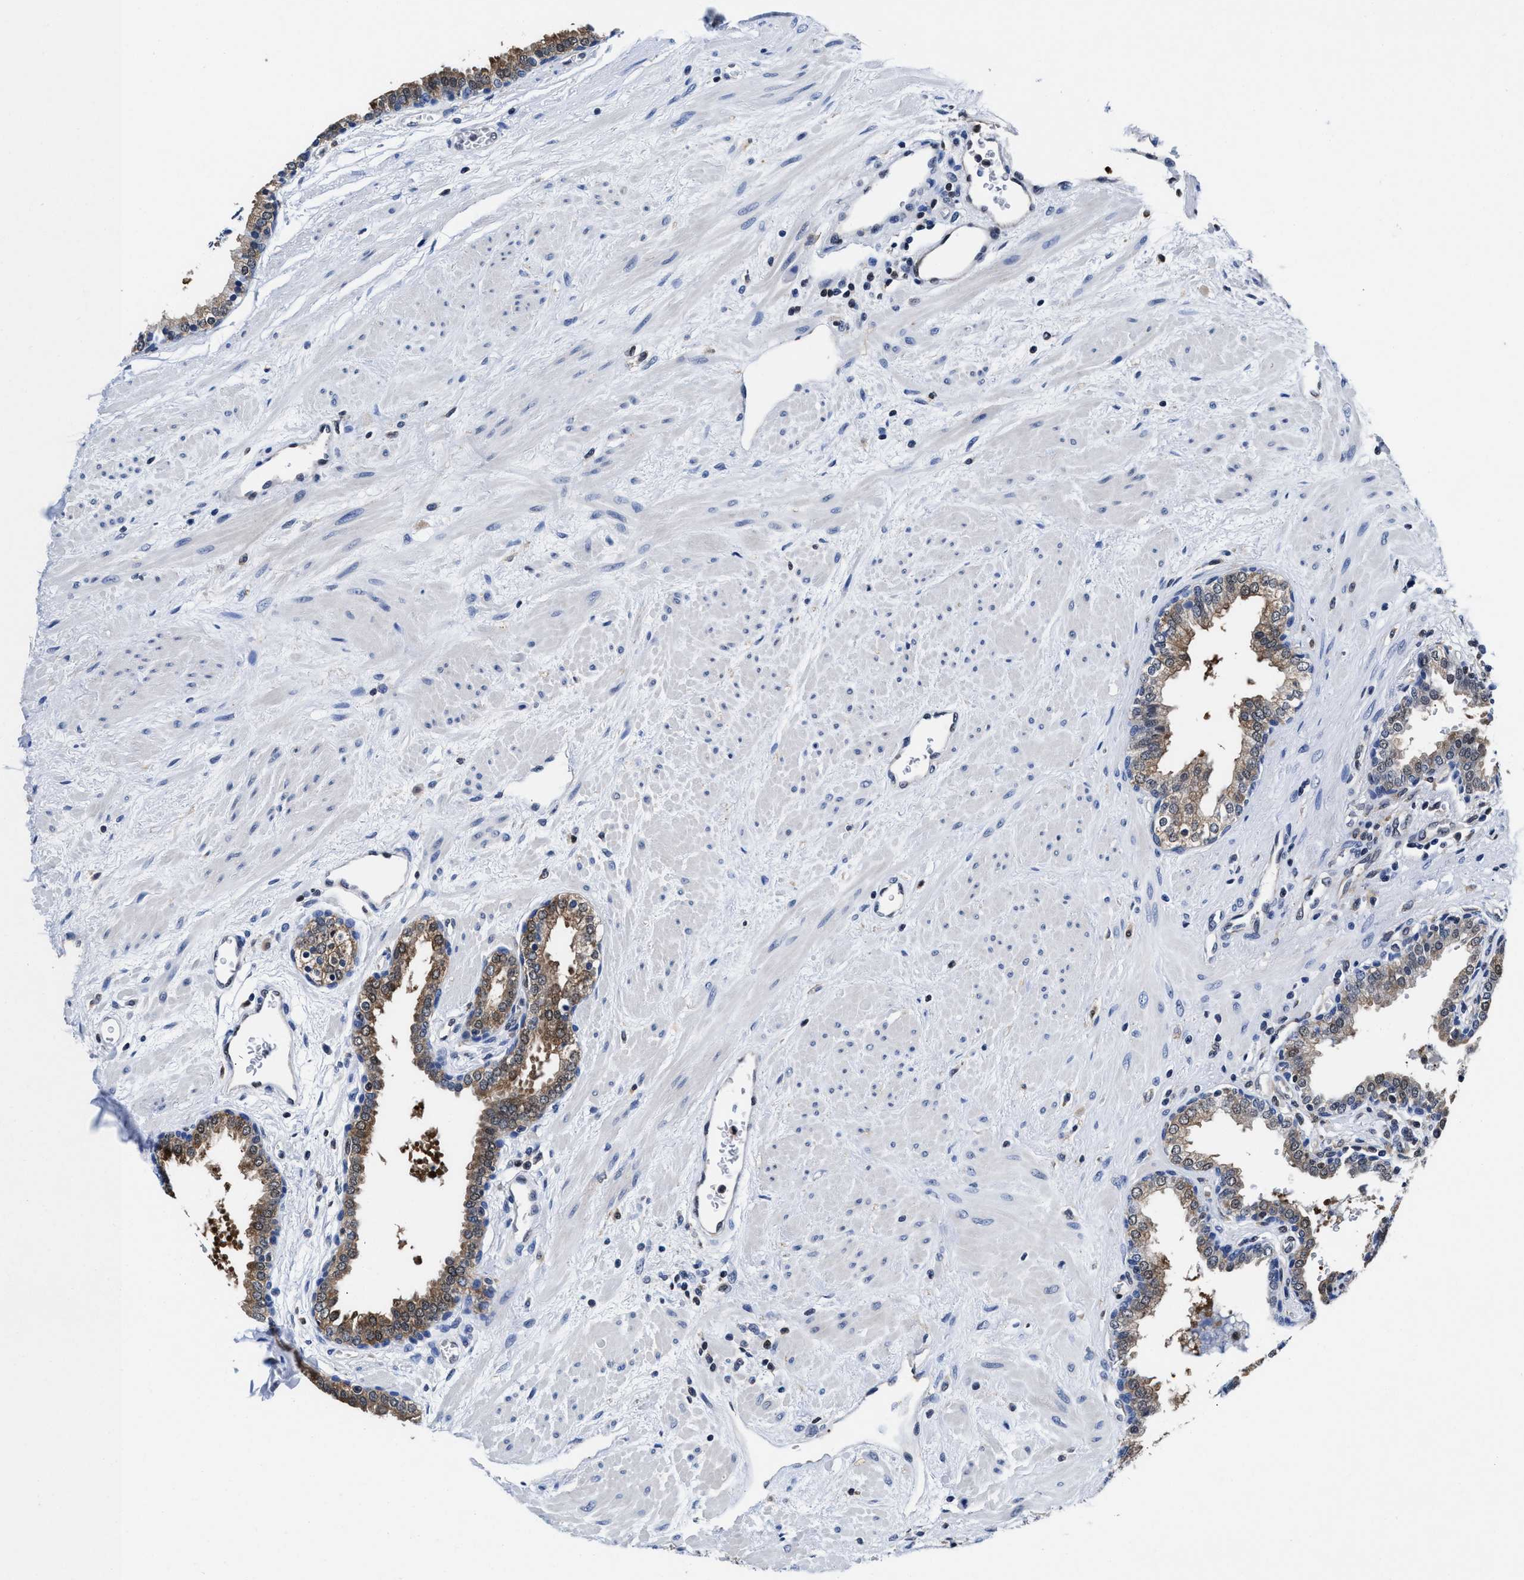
{"staining": {"intensity": "strong", "quantity": ">75%", "location": "cytoplasmic/membranous"}, "tissue": "prostate", "cell_type": "Glandular cells", "image_type": "normal", "snomed": [{"axis": "morphology", "description": "Normal tissue, NOS"}, {"axis": "topography", "description": "Prostate"}], "caption": "Protein staining reveals strong cytoplasmic/membranous positivity in approximately >75% of glandular cells in unremarkable prostate. (DAB (3,3'-diaminobenzidine) = brown stain, brightfield microscopy at high magnification).", "gene": "ACLY", "patient": {"sex": "male", "age": 51}}